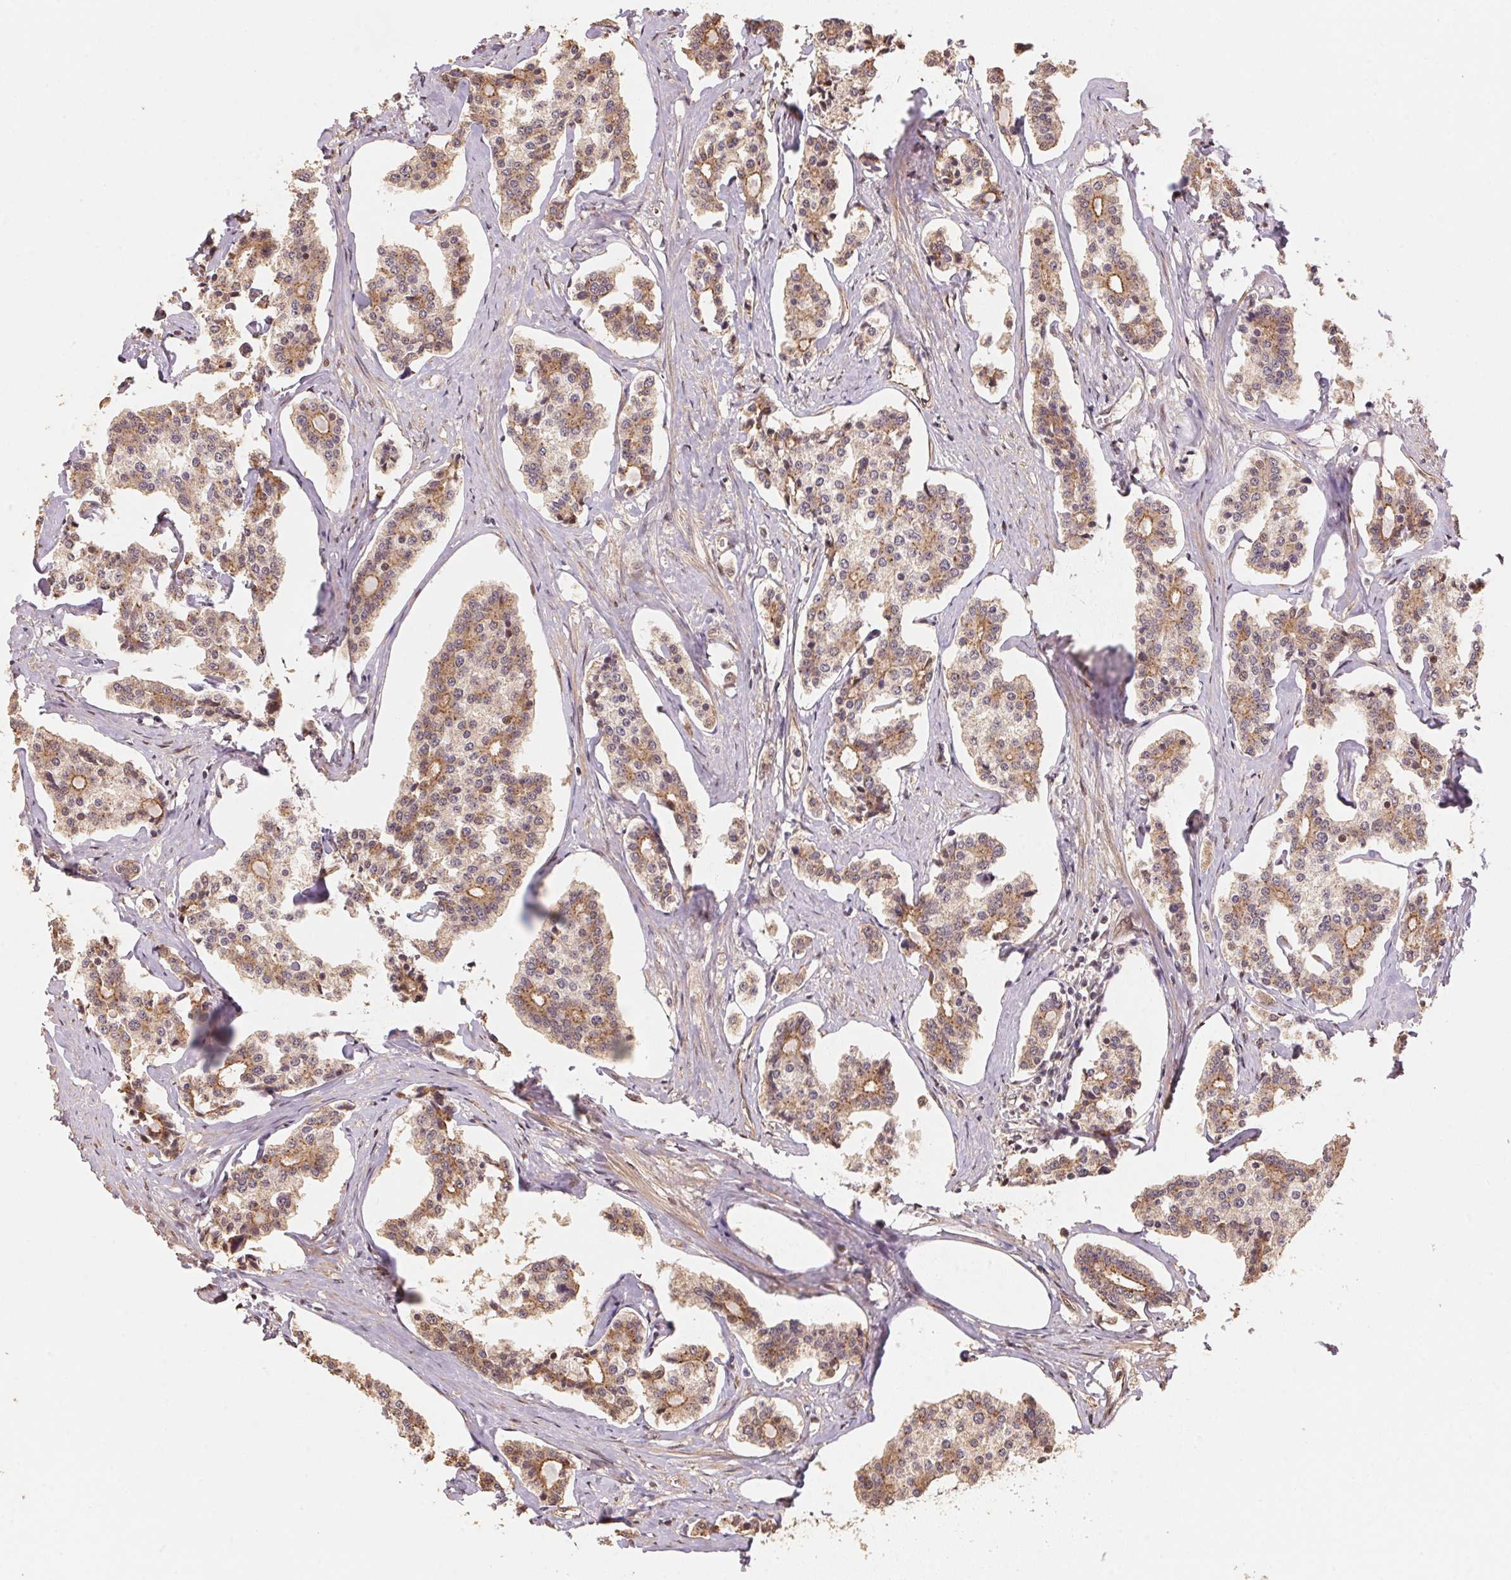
{"staining": {"intensity": "moderate", "quantity": "25%-75%", "location": "cytoplasmic/membranous"}, "tissue": "carcinoid", "cell_type": "Tumor cells", "image_type": "cancer", "snomed": [{"axis": "morphology", "description": "Carcinoid, malignant, NOS"}, {"axis": "topography", "description": "Small intestine"}], "caption": "A histopathology image showing moderate cytoplasmic/membranous expression in about 25%-75% of tumor cells in carcinoid (malignant), as visualized by brown immunohistochemical staining.", "gene": "TMEM222", "patient": {"sex": "female", "age": 65}}